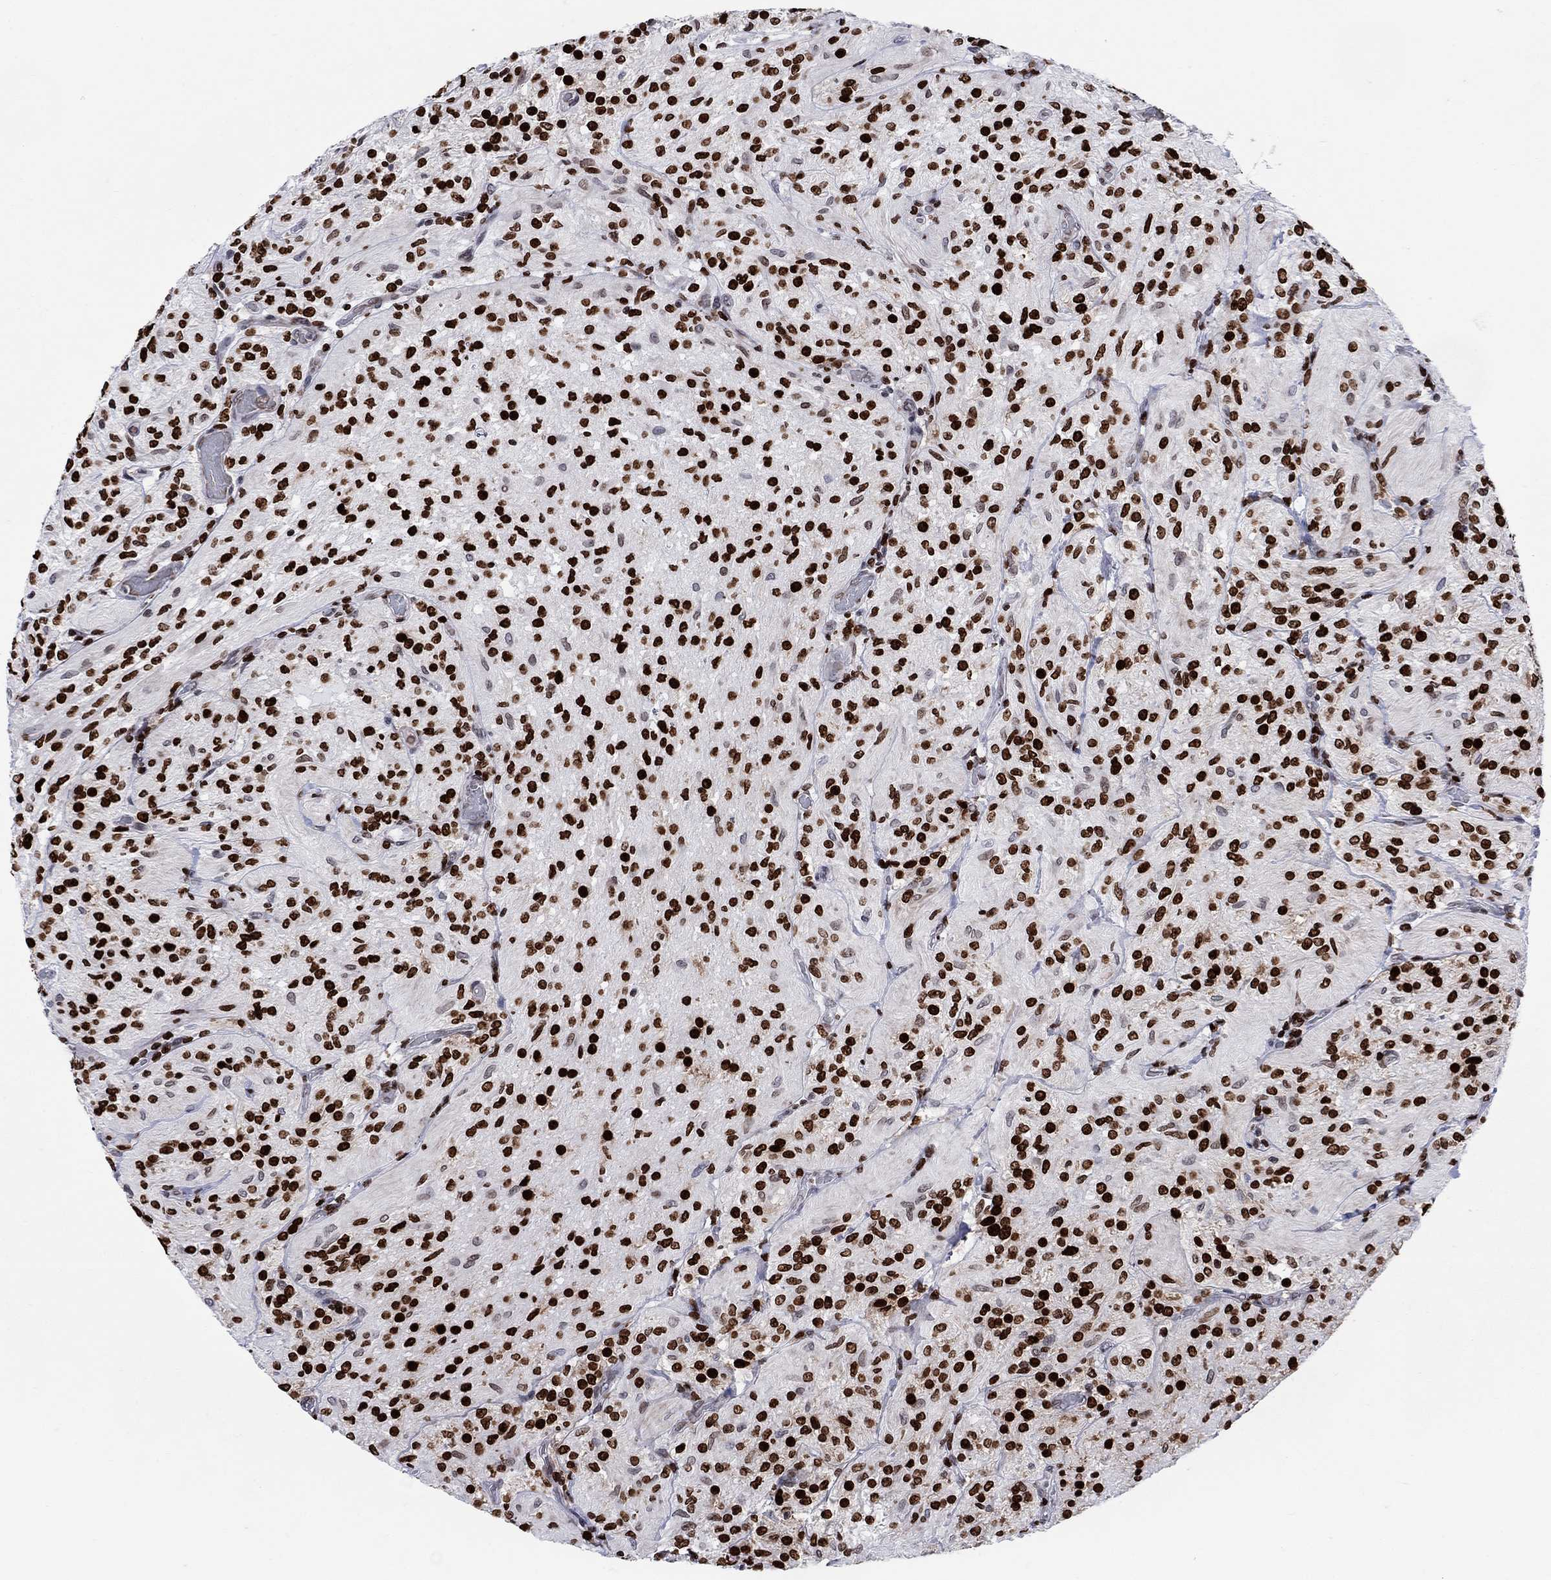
{"staining": {"intensity": "strong", "quantity": ">75%", "location": "nuclear"}, "tissue": "glioma", "cell_type": "Tumor cells", "image_type": "cancer", "snomed": [{"axis": "morphology", "description": "Glioma, malignant, Low grade"}, {"axis": "topography", "description": "Brain"}], "caption": "Human glioma stained with a protein marker exhibits strong staining in tumor cells.", "gene": "HMGA1", "patient": {"sex": "male", "age": 3}}